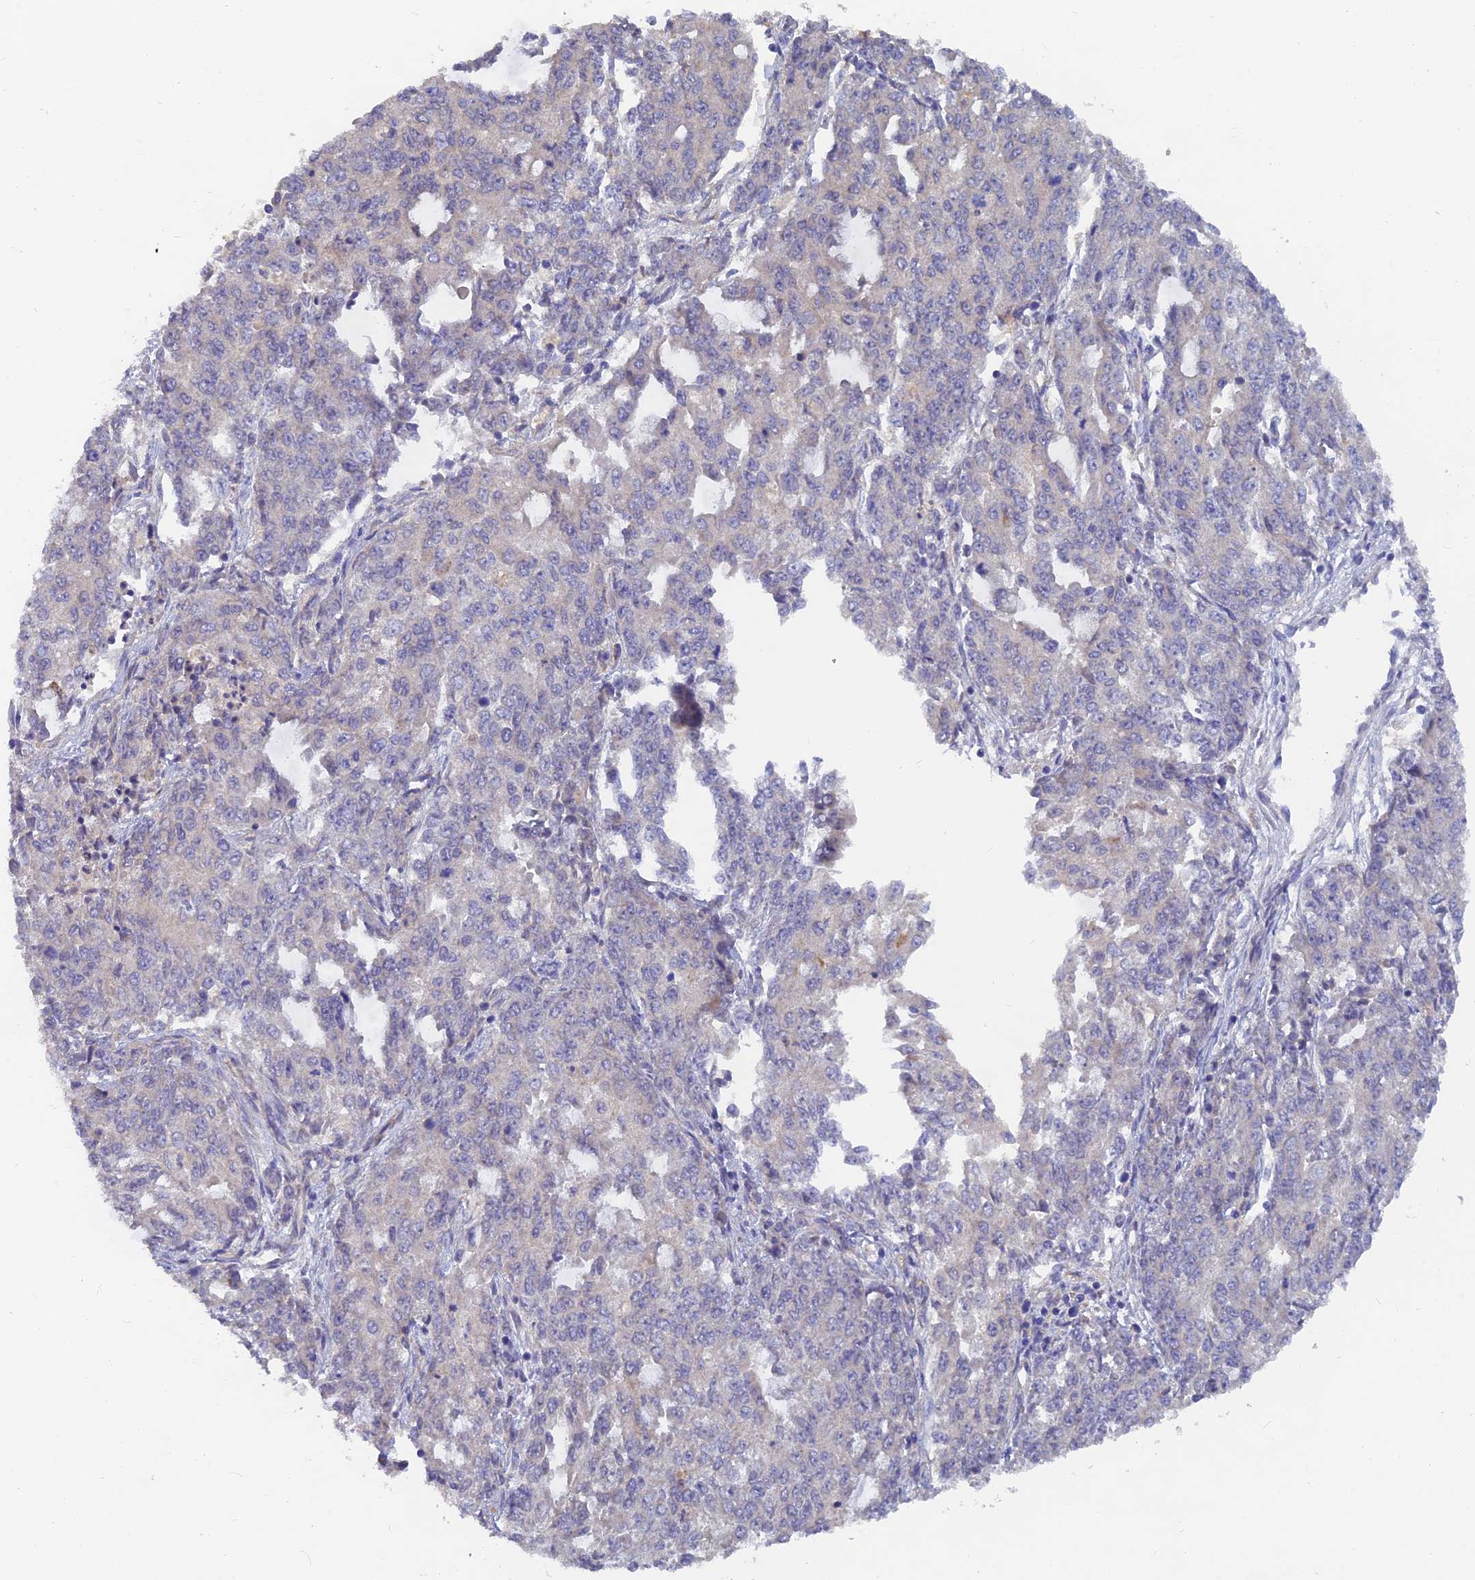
{"staining": {"intensity": "negative", "quantity": "none", "location": "none"}, "tissue": "endometrial cancer", "cell_type": "Tumor cells", "image_type": "cancer", "snomed": [{"axis": "morphology", "description": "Adenocarcinoma, NOS"}, {"axis": "topography", "description": "Endometrium"}], "caption": "This photomicrograph is of endometrial cancer stained with IHC to label a protein in brown with the nuclei are counter-stained blue. There is no staining in tumor cells.", "gene": "ARRDC1", "patient": {"sex": "female", "age": 50}}